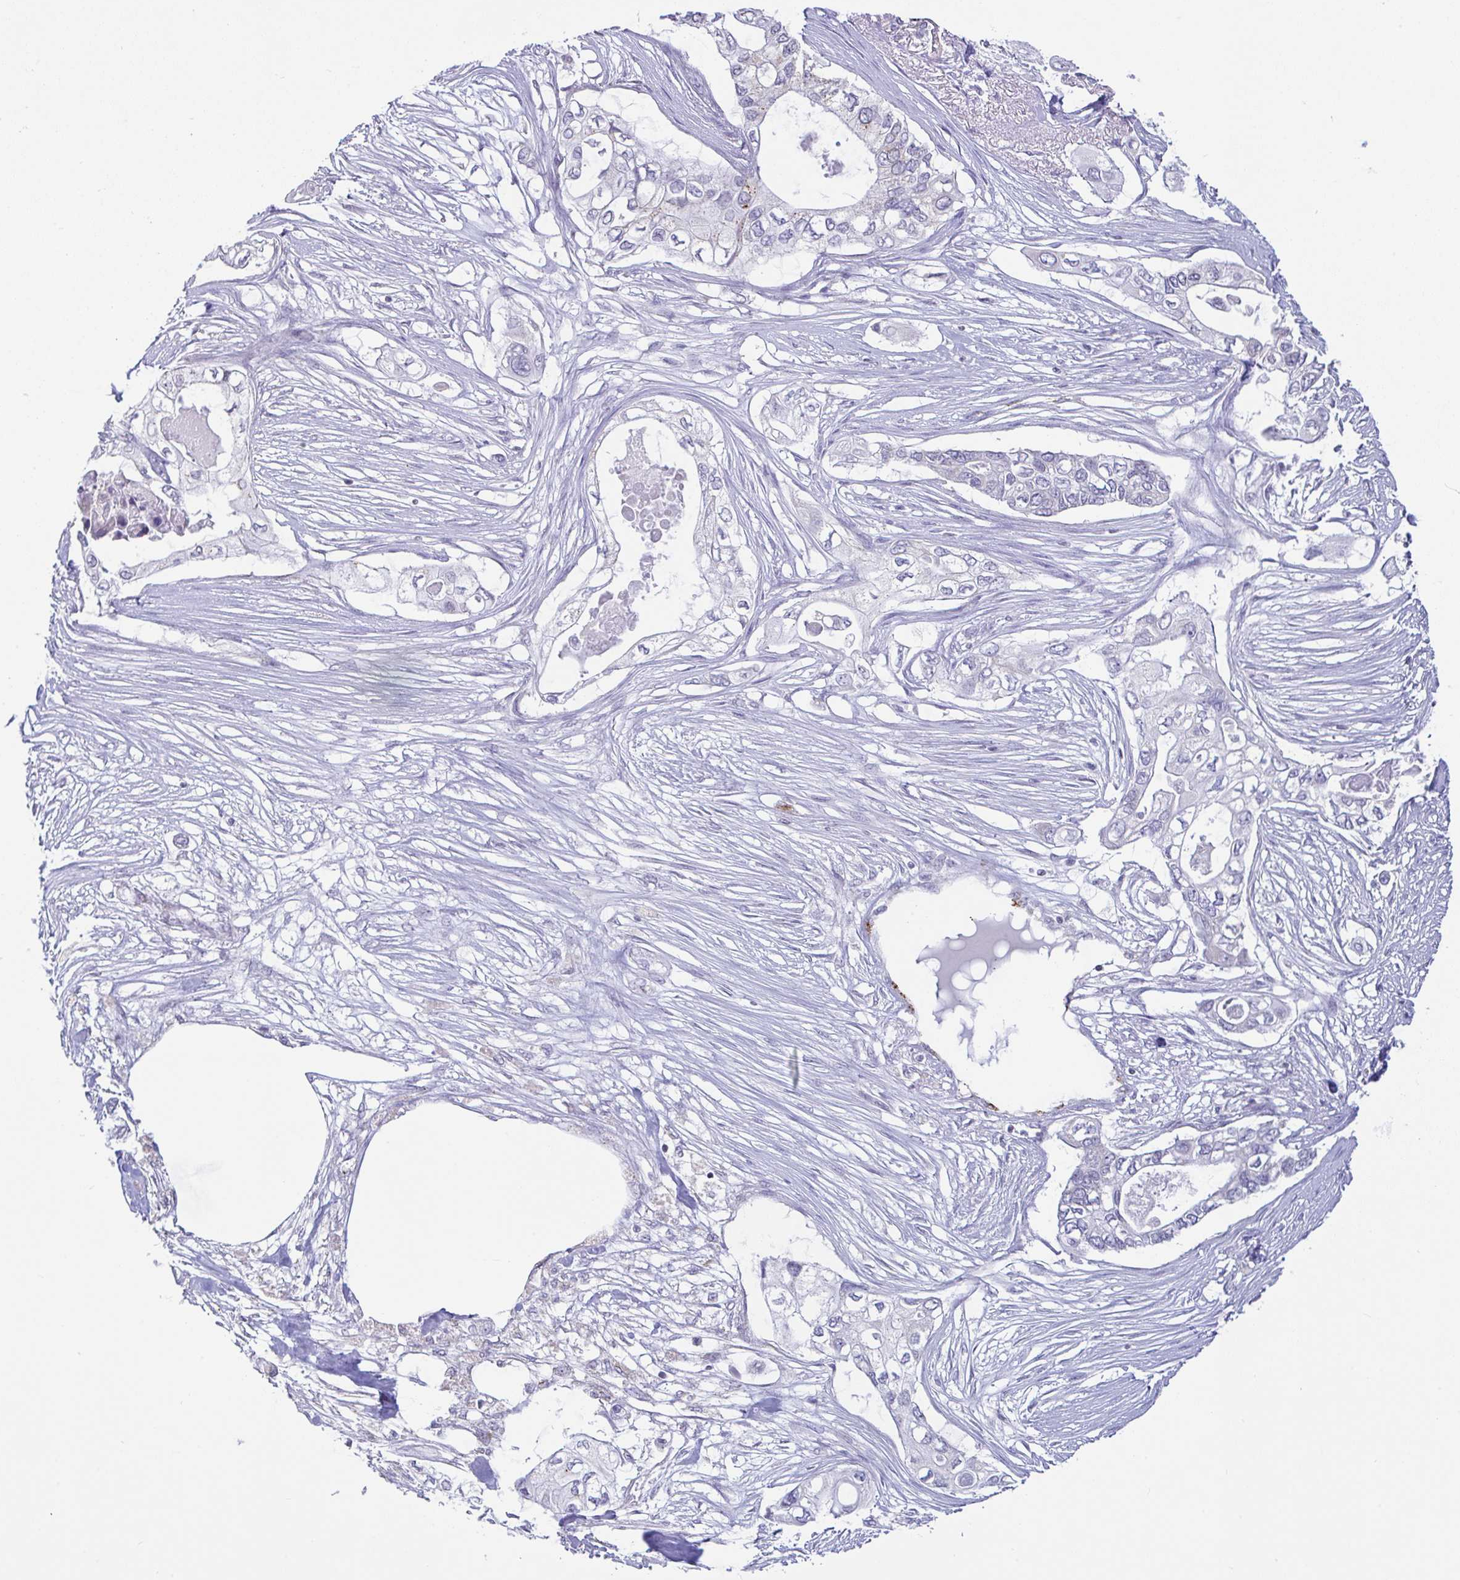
{"staining": {"intensity": "negative", "quantity": "none", "location": "none"}, "tissue": "pancreatic cancer", "cell_type": "Tumor cells", "image_type": "cancer", "snomed": [{"axis": "morphology", "description": "Adenocarcinoma, NOS"}, {"axis": "topography", "description": "Pancreas"}], "caption": "There is no significant expression in tumor cells of pancreatic adenocarcinoma. (Immunohistochemistry (ihc), brightfield microscopy, high magnification).", "gene": "PLCD4", "patient": {"sex": "female", "age": 63}}